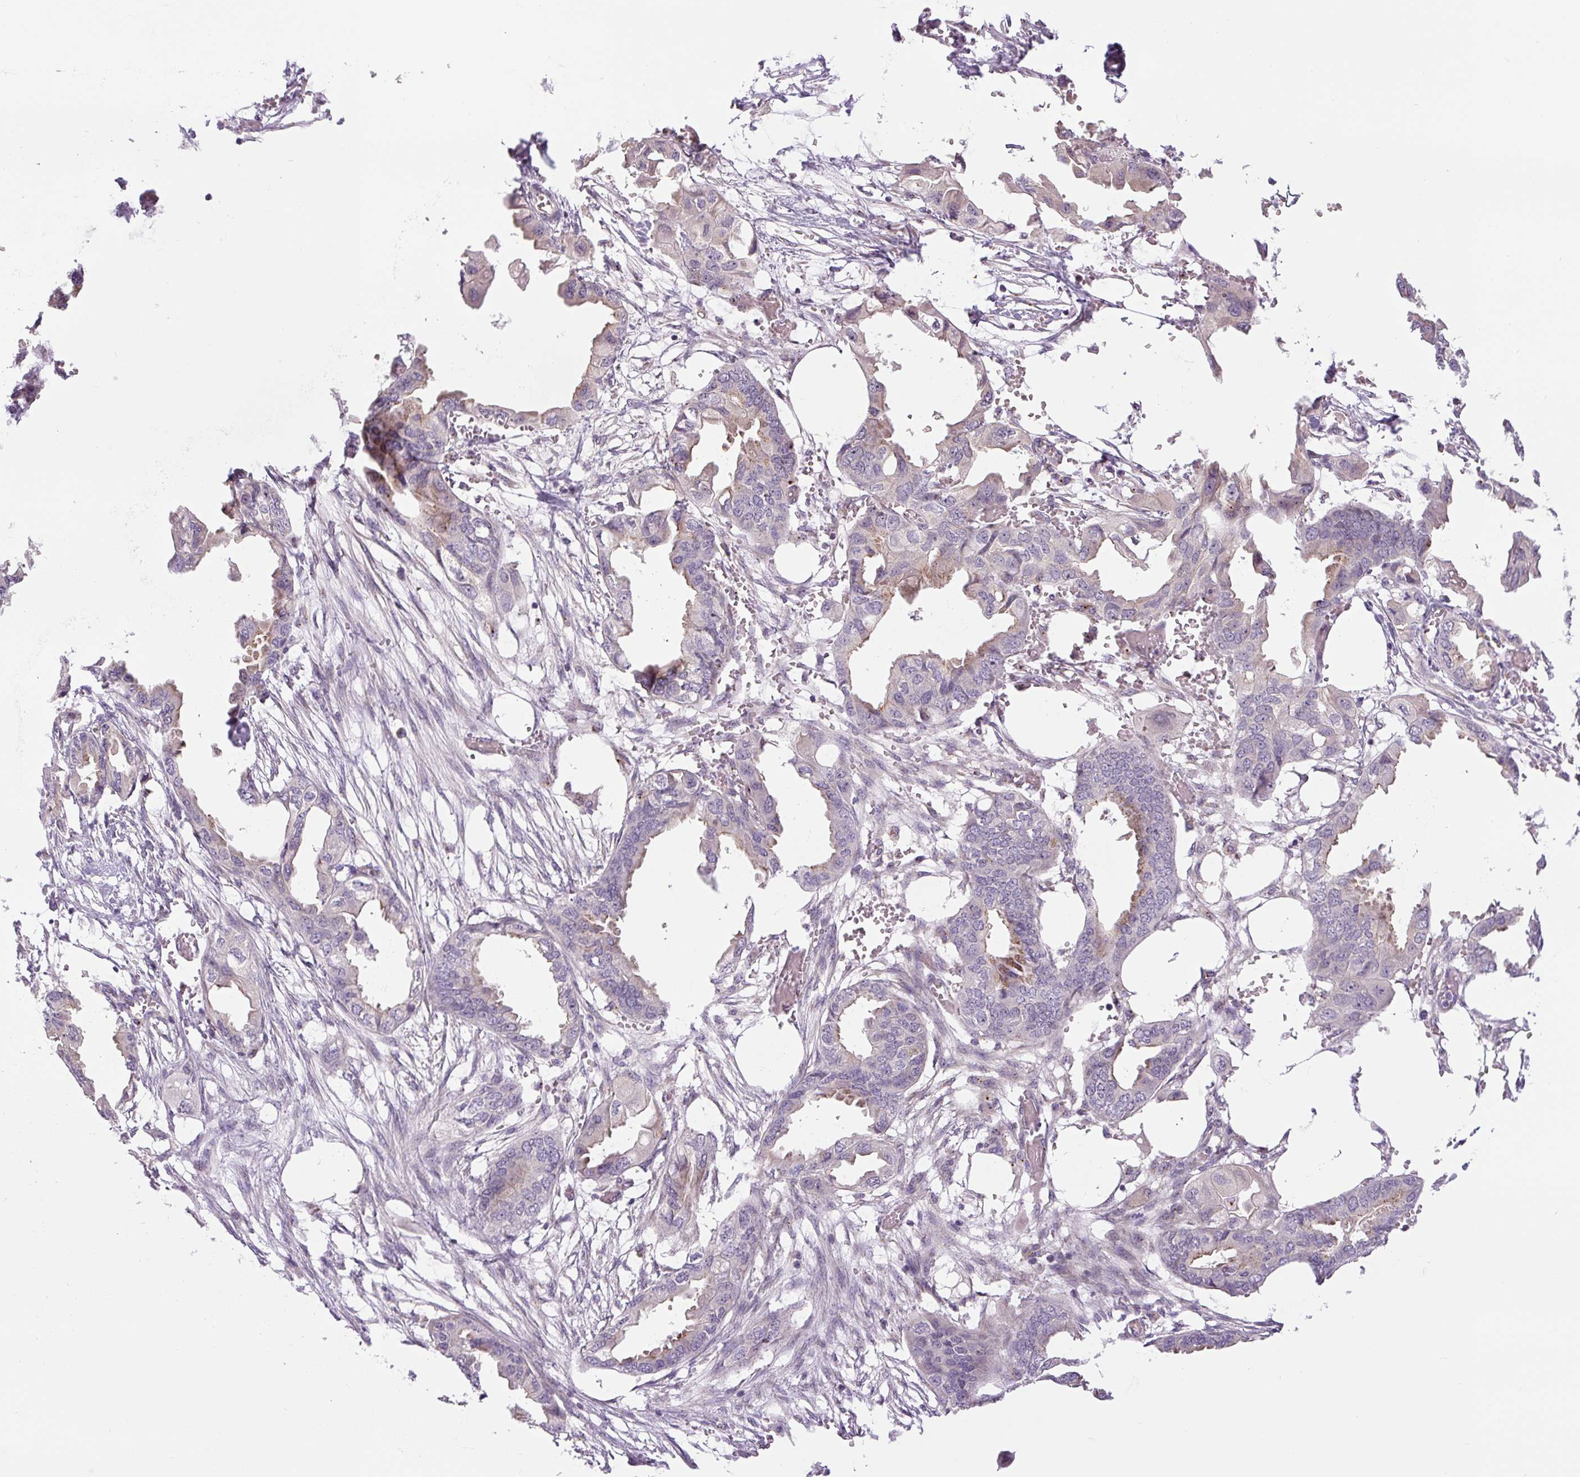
{"staining": {"intensity": "weak", "quantity": "<25%", "location": "cytoplasmic/membranous"}, "tissue": "endometrial cancer", "cell_type": "Tumor cells", "image_type": "cancer", "snomed": [{"axis": "morphology", "description": "Adenocarcinoma, NOS"}, {"axis": "morphology", "description": "Adenocarcinoma, metastatic, NOS"}, {"axis": "topography", "description": "Adipose tissue"}, {"axis": "topography", "description": "Endometrium"}], "caption": "High power microscopy histopathology image of an IHC micrograph of endometrial cancer (adenocarcinoma), revealing no significant expression in tumor cells.", "gene": "PCM1", "patient": {"sex": "female", "age": 67}}